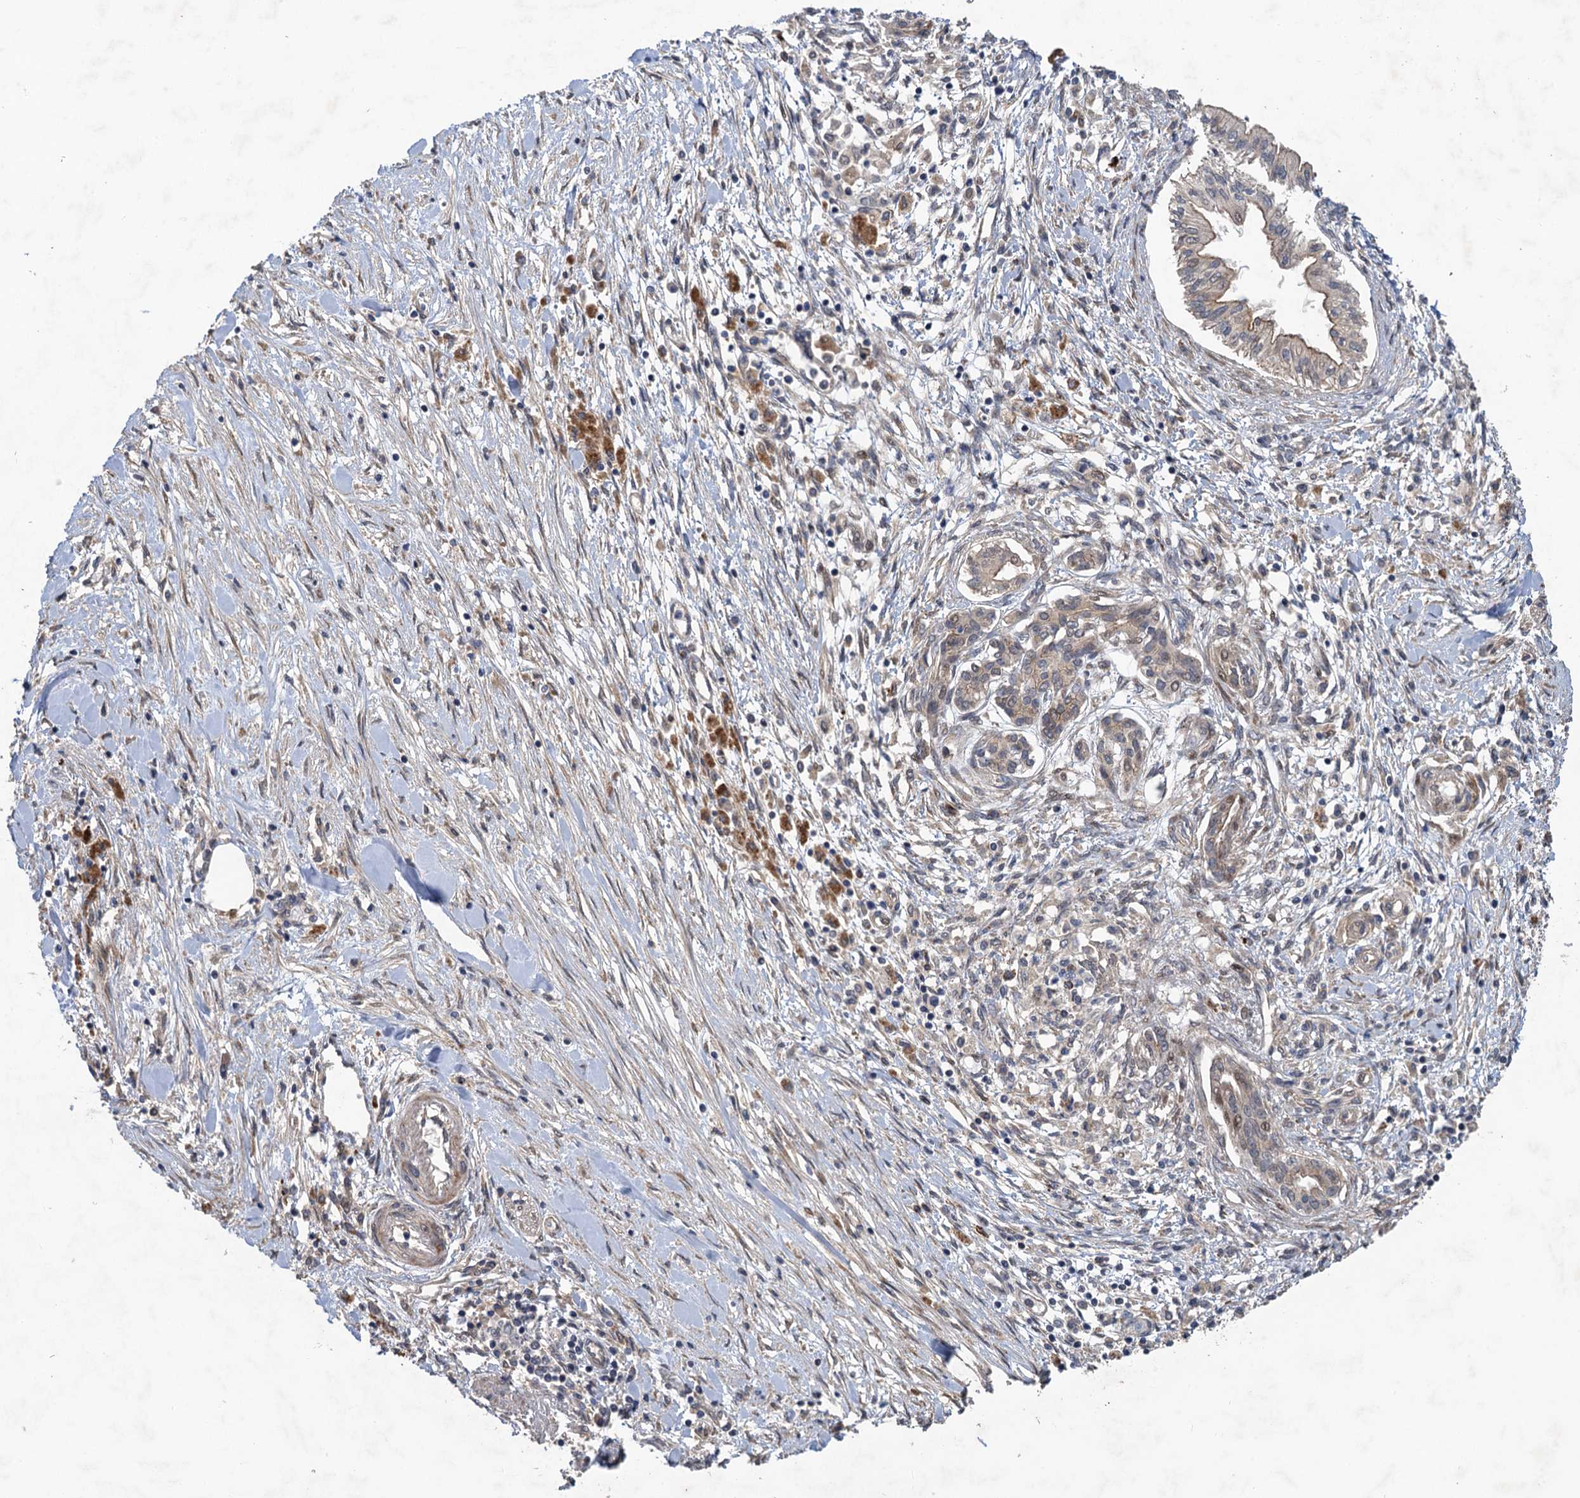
{"staining": {"intensity": "negative", "quantity": "none", "location": "none"}, "tissue": "pancreatic cancer", "cell_type": "Tumor cells", "image_type": "cancer", "snomed": [{"axis": "morphology", "description": "Adenocarcinoma, NOS"}, {"axis": "topography", "description": "Pancreas"}], "caption": "Human pancreatic adenocarcinoma stained for a protein using immunohistochemistry (IHC) reveals no expression in tumor cells.", "gene": "NUDT22", "patient": {"sex": "female", "age": 50}}